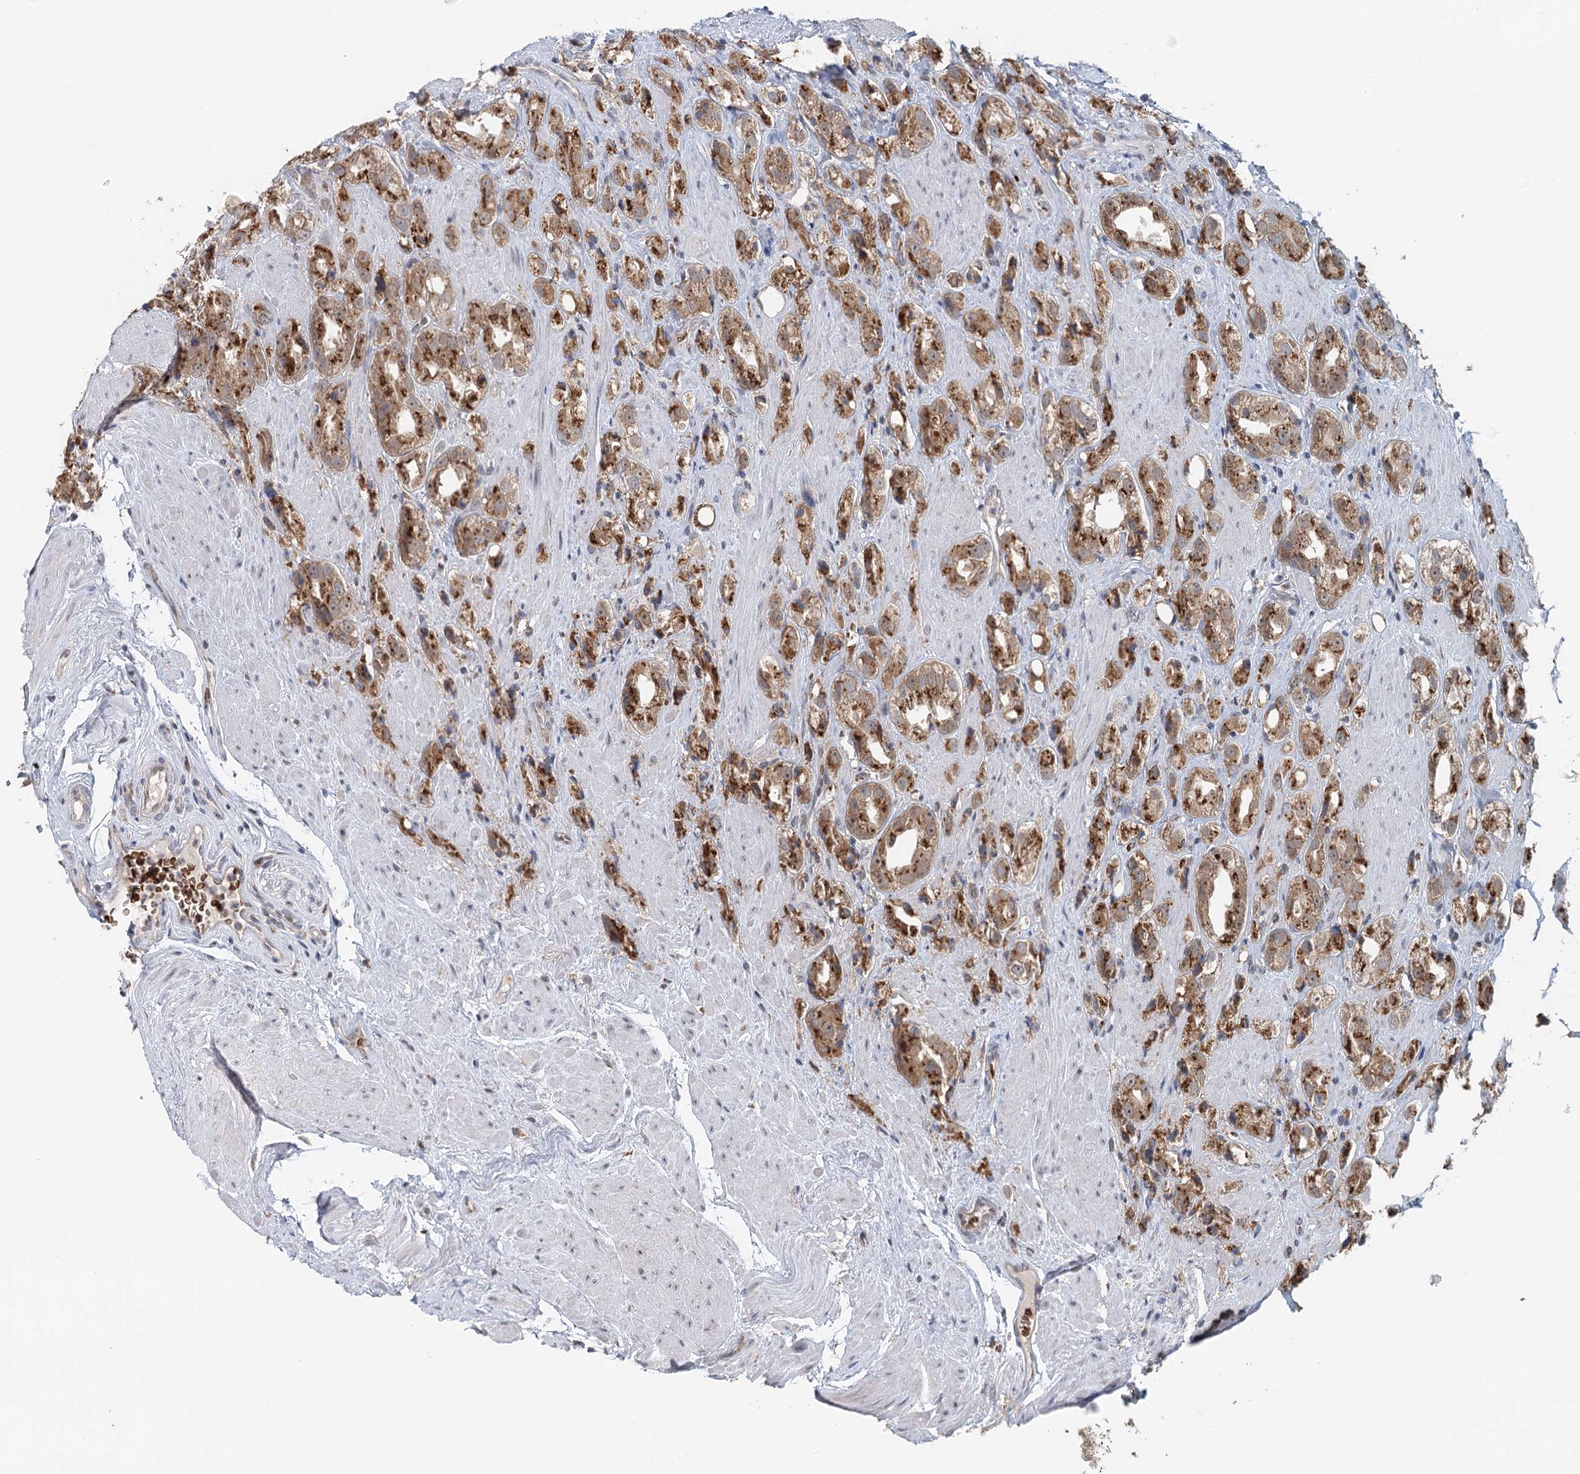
{"staining": {"intensity": "moderate", "quantity": ">75%", "location": "cytoplasmic/membranous"}, "tissue": "prostate cancer", "cell_type": "Tumor cells", "image_type": "cancer", "snomed": [{"axis": "morphology", "description": "Adenocarcinoma, NOS"}, {"axis": "topography", "description": "Prostate"}], "caption": "Adenocarcinoma (prostate) stained with a protein marker displays moderate staining in tumor cells.", "gene": "ADK", "patient": {"sex": "male", "age": 79}}